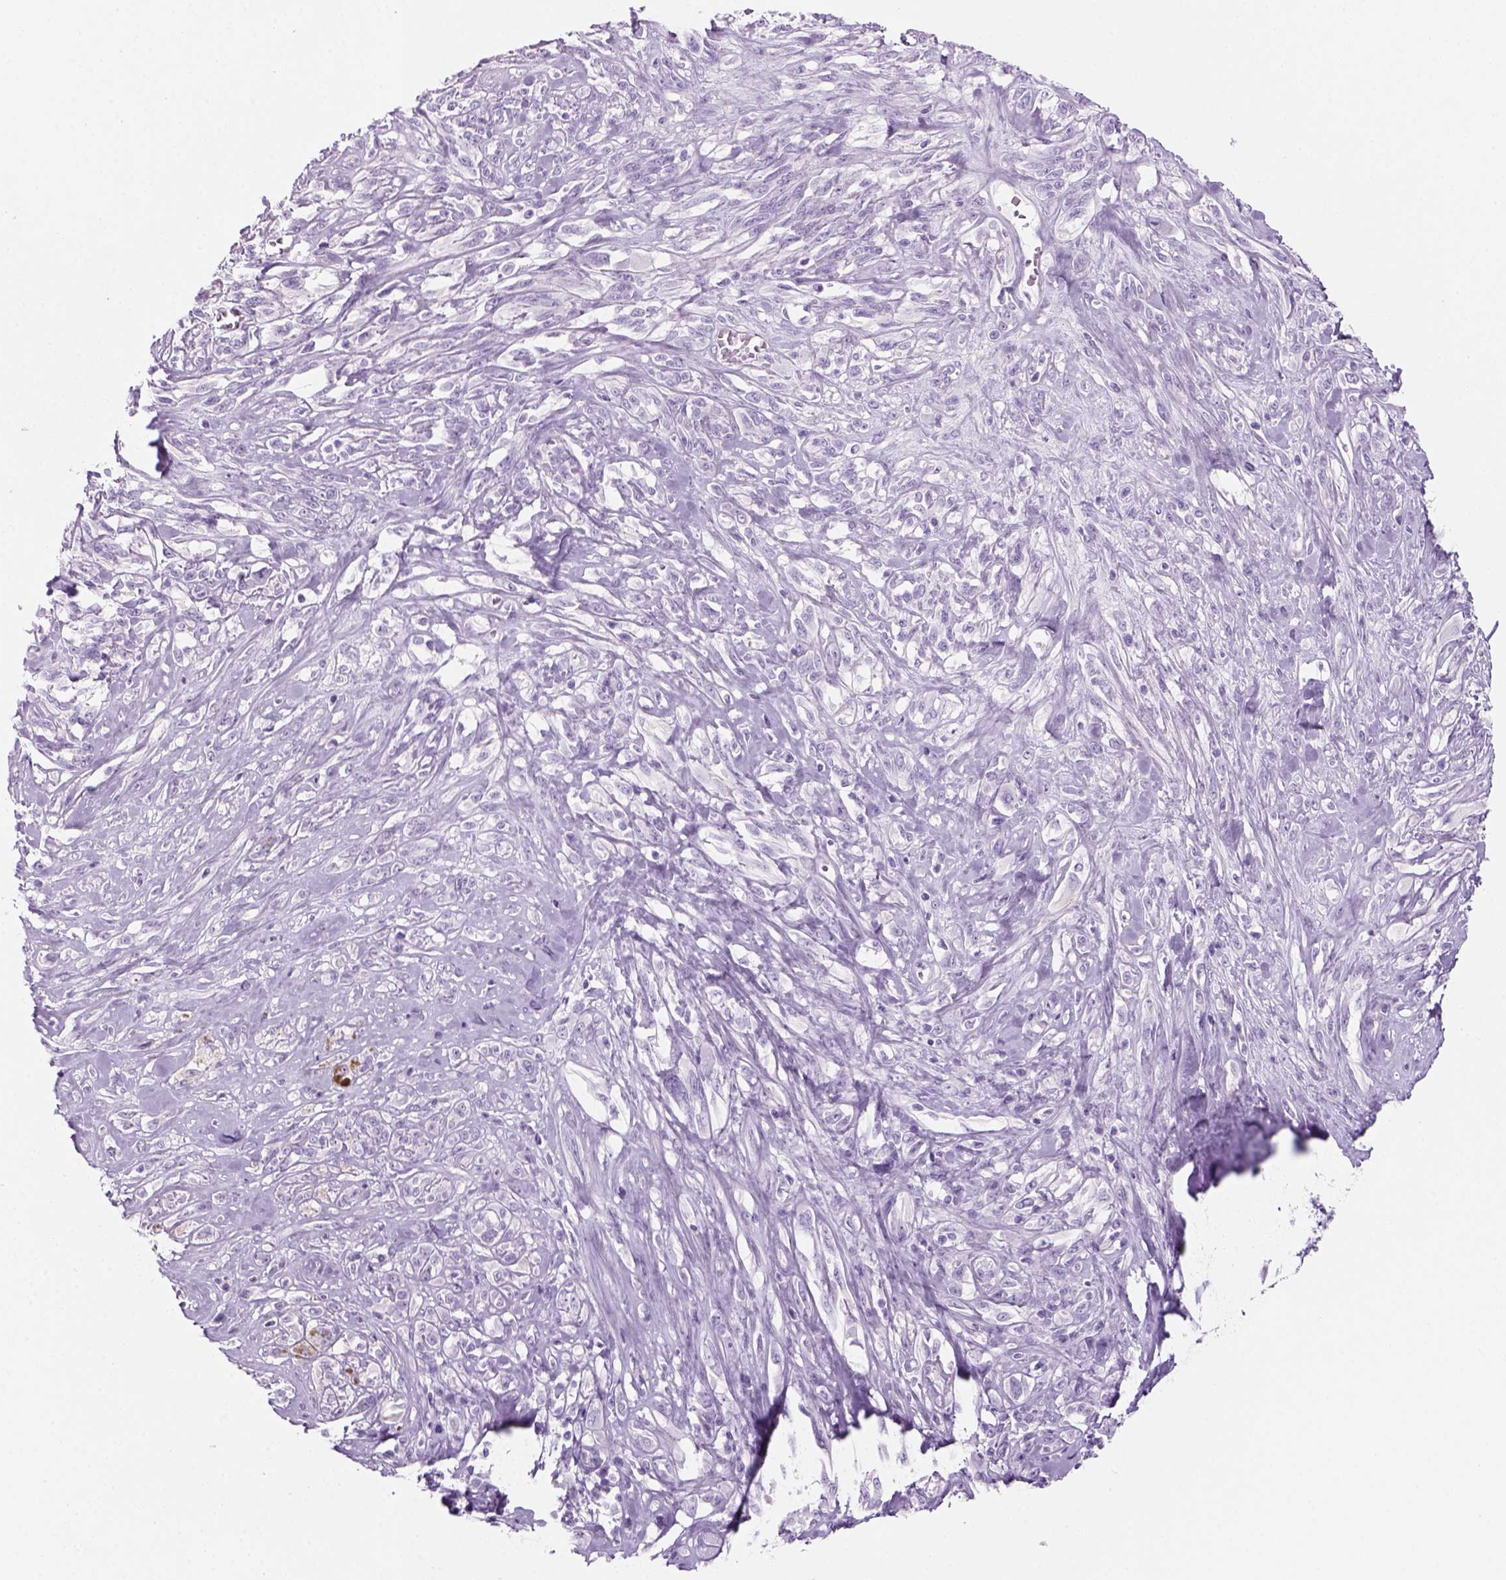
{"staining": {"intensity": "negative", "quantity": "none", "location": "none"}, "tissue": "melanoma", "cell_type": "Tumor cells", "image_type": "cancer", "snomed": [{"axis": "morphology", "description": "Malignant melanoma, NOS"}, {"axis": "topography", "description": "Skin"}], "caption": "Immunohistochemistry (IHC) photomicrograph of malignant melanoma stained for a protein (brown), which displays no expression in tumor cells.", "gene": "KRTAP11-1", "patient": {"sex": "female", "age": 91}}